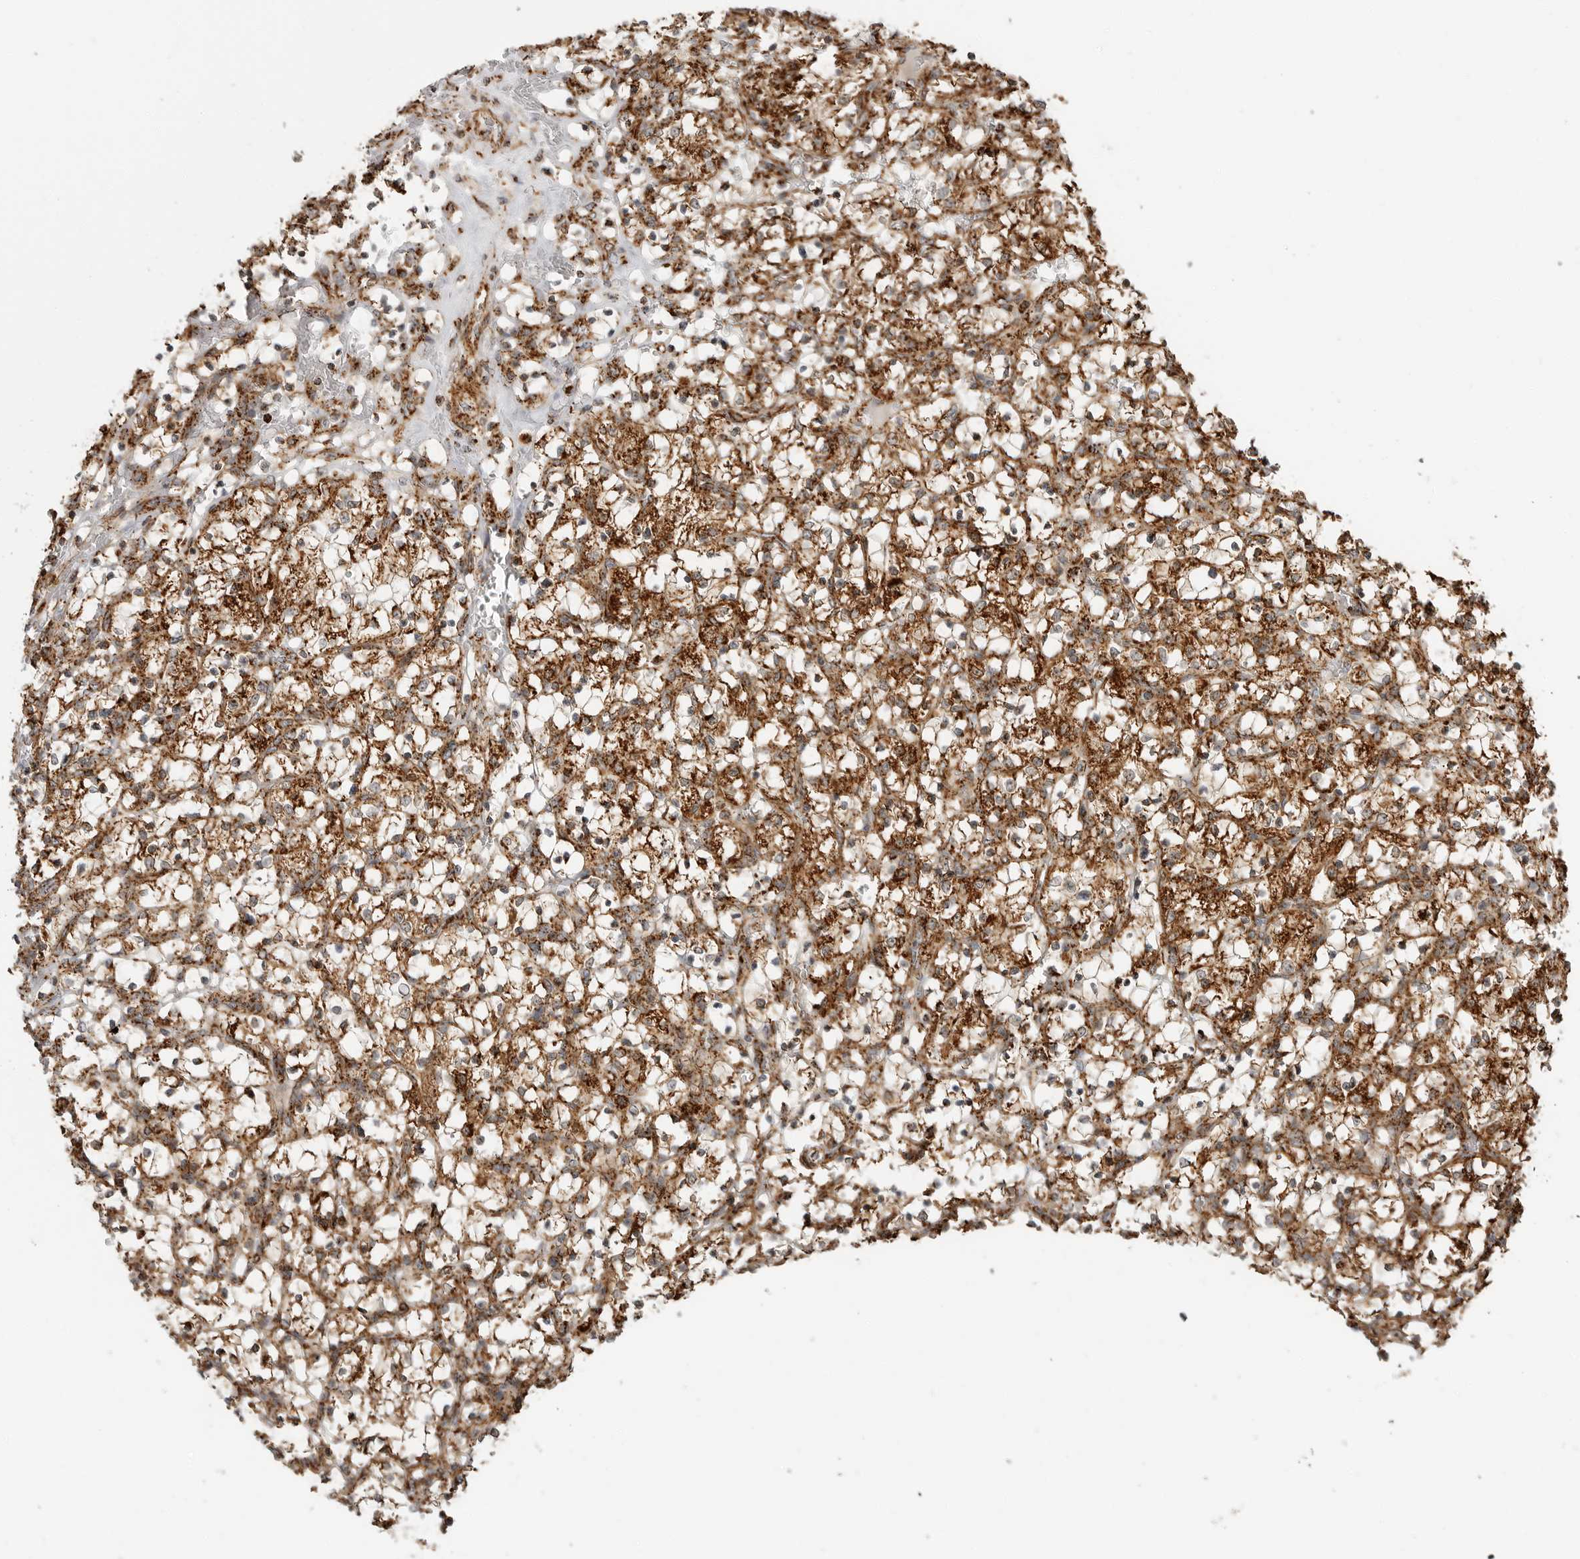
{"staining": {"intensity": "strong", "quantity": ">75%", "location": "cytoplasmic/membranous"}, "tissue": "renal cancer", "cell_type": "Tumor cells", "image_type": "cancer", "snomed": [{"axis": "morphology", "description": "Adenocarcinoma, NOS"}, {"axis": "topography", "description": "Kidney"}], "caption": "Human renal cancer stained for a protein (brown) reveals strong cytoplasmic/membranous positive positivity in approximately >75% of tumor cells.", "gene": "BMP2K", "patient": {"sex": "female", "age": 69}}